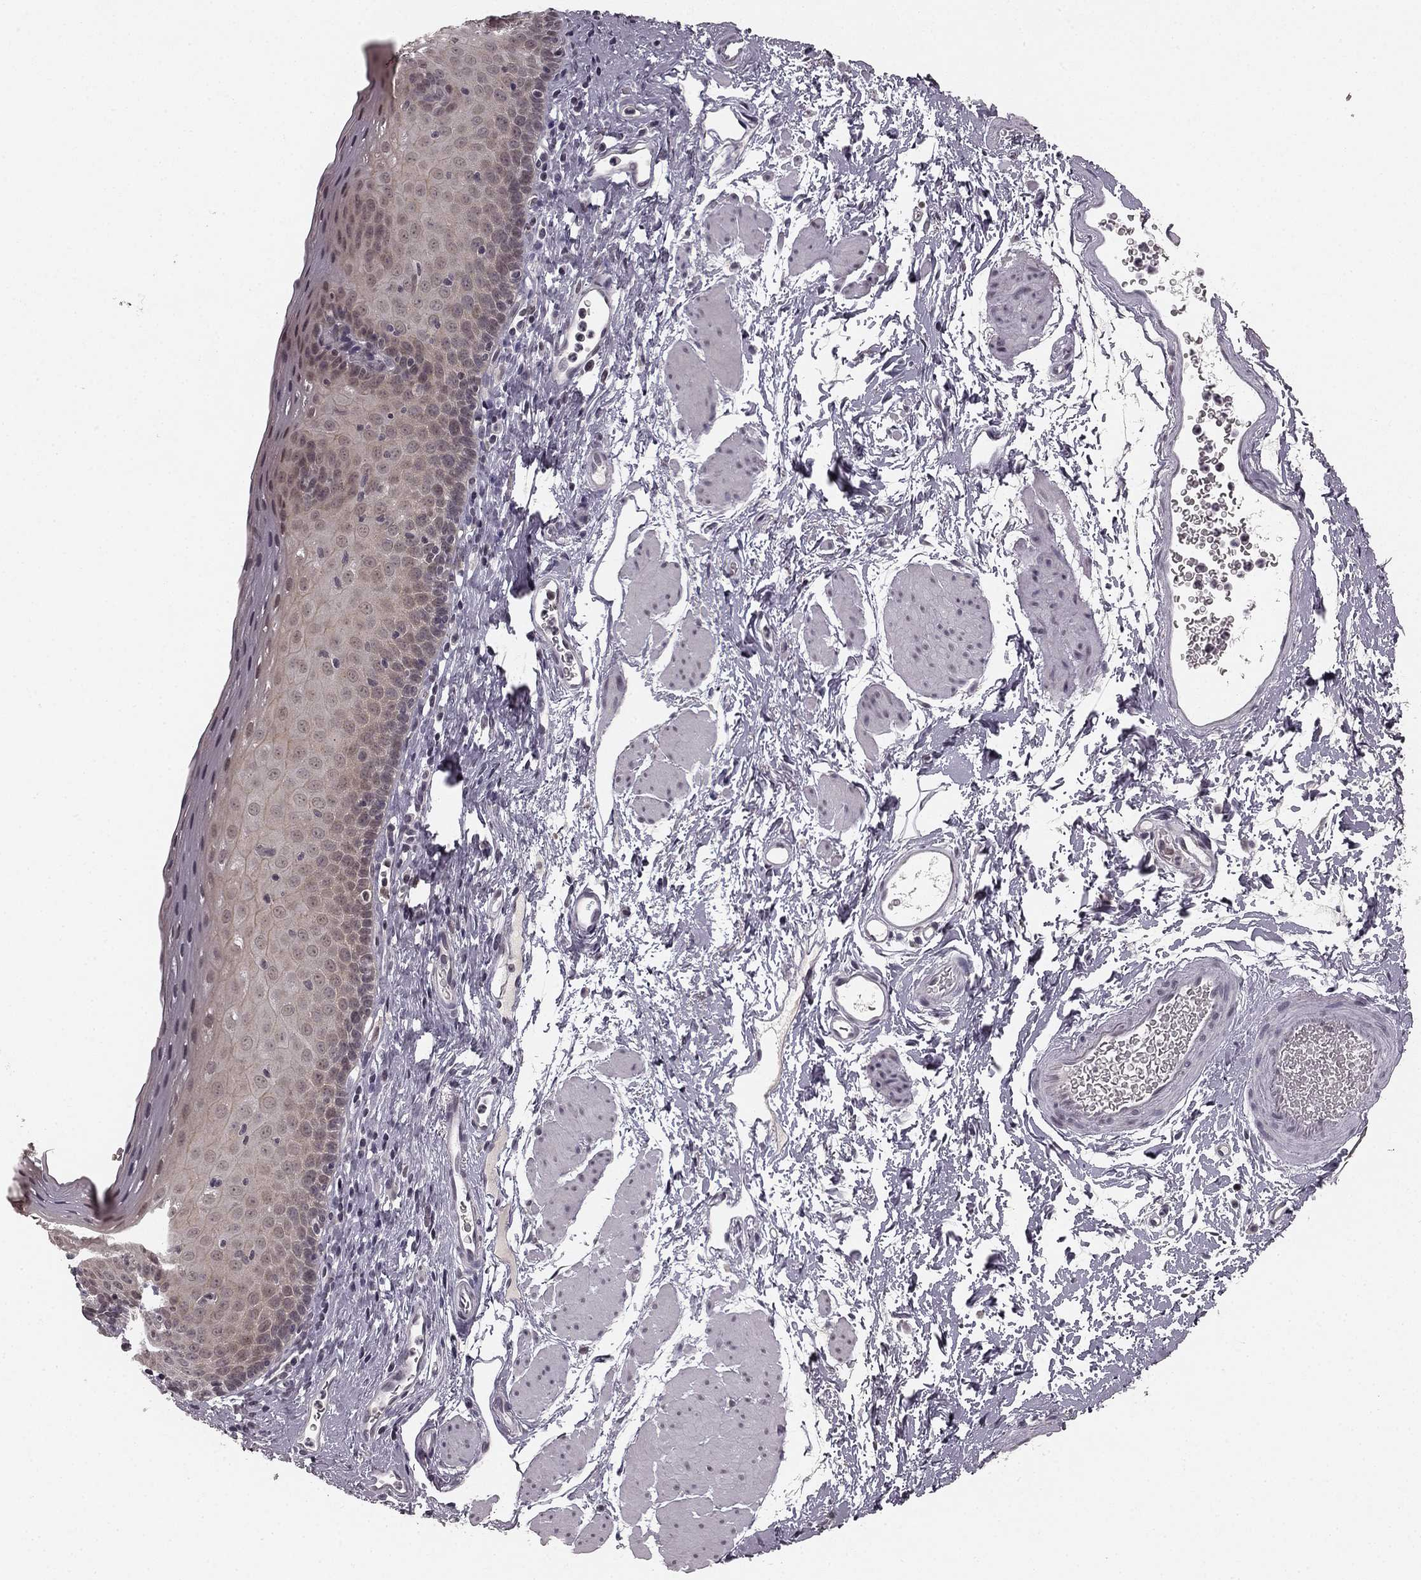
{"staining": {"intensity": "weak", "quantity": "<25%", "location": "cytoplasmic/membranous"}, "tissue": "esophagus", "cell_type": "Squamous epithelial cells", "image_type": "normal", "snomed": [{"axis": "morphology", "description": "Normal tissue, NOS"}, {"axis": "topography", "description": "Esophagus"}], "caption": "Human esophagus stained for a protein using immunohistochemistry (IHC) shows no positivity in squamous epithelial cells.", "gene": "HCN4", "patient": {"sex": "female", "age": 64}}